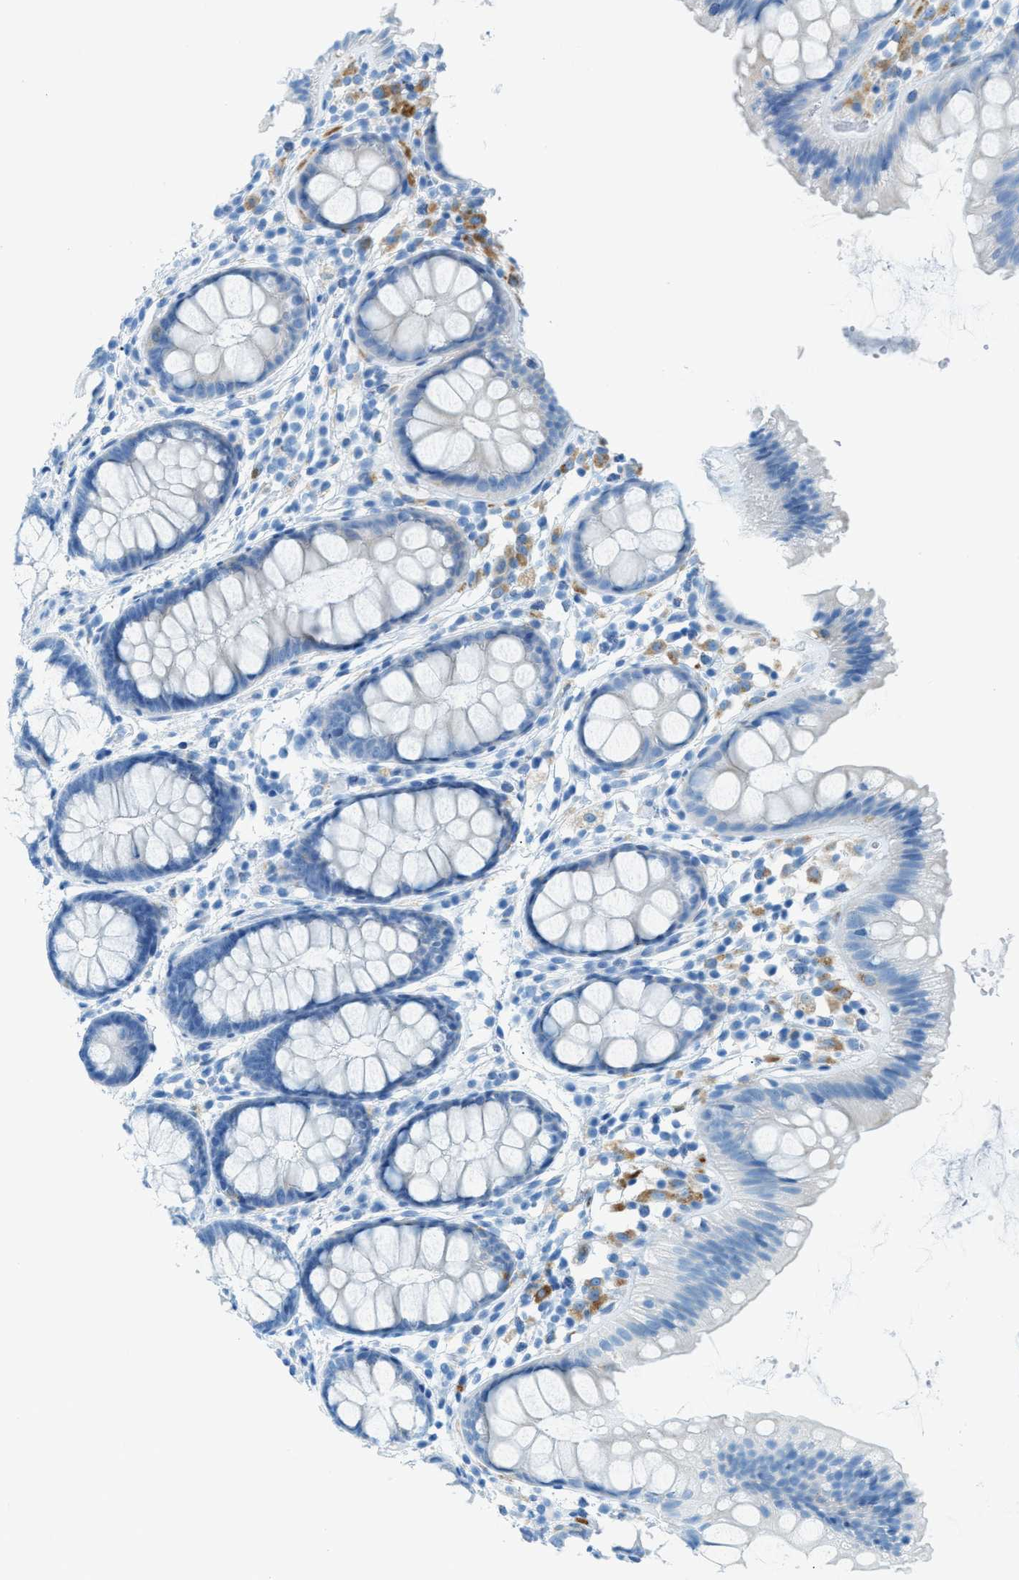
{"staining": {"intensity": "negative", "quantity": "none", "location": "none"}, "tissue": "colon", "cell_type": "Endothelial cells", "image_type": "normal", "snomed": [{"axis": "morphology", "description": "Normal tissue, NOS"}, {"axis": "topography", "description": "Colon"}], "caption": "Immunohistochemistry image of normal colon: human colon stained with DAB shows no significant protein staining in endothelial cells.", "gene": "C21orf62", "patient": {"sex": "female", "age": 56}}